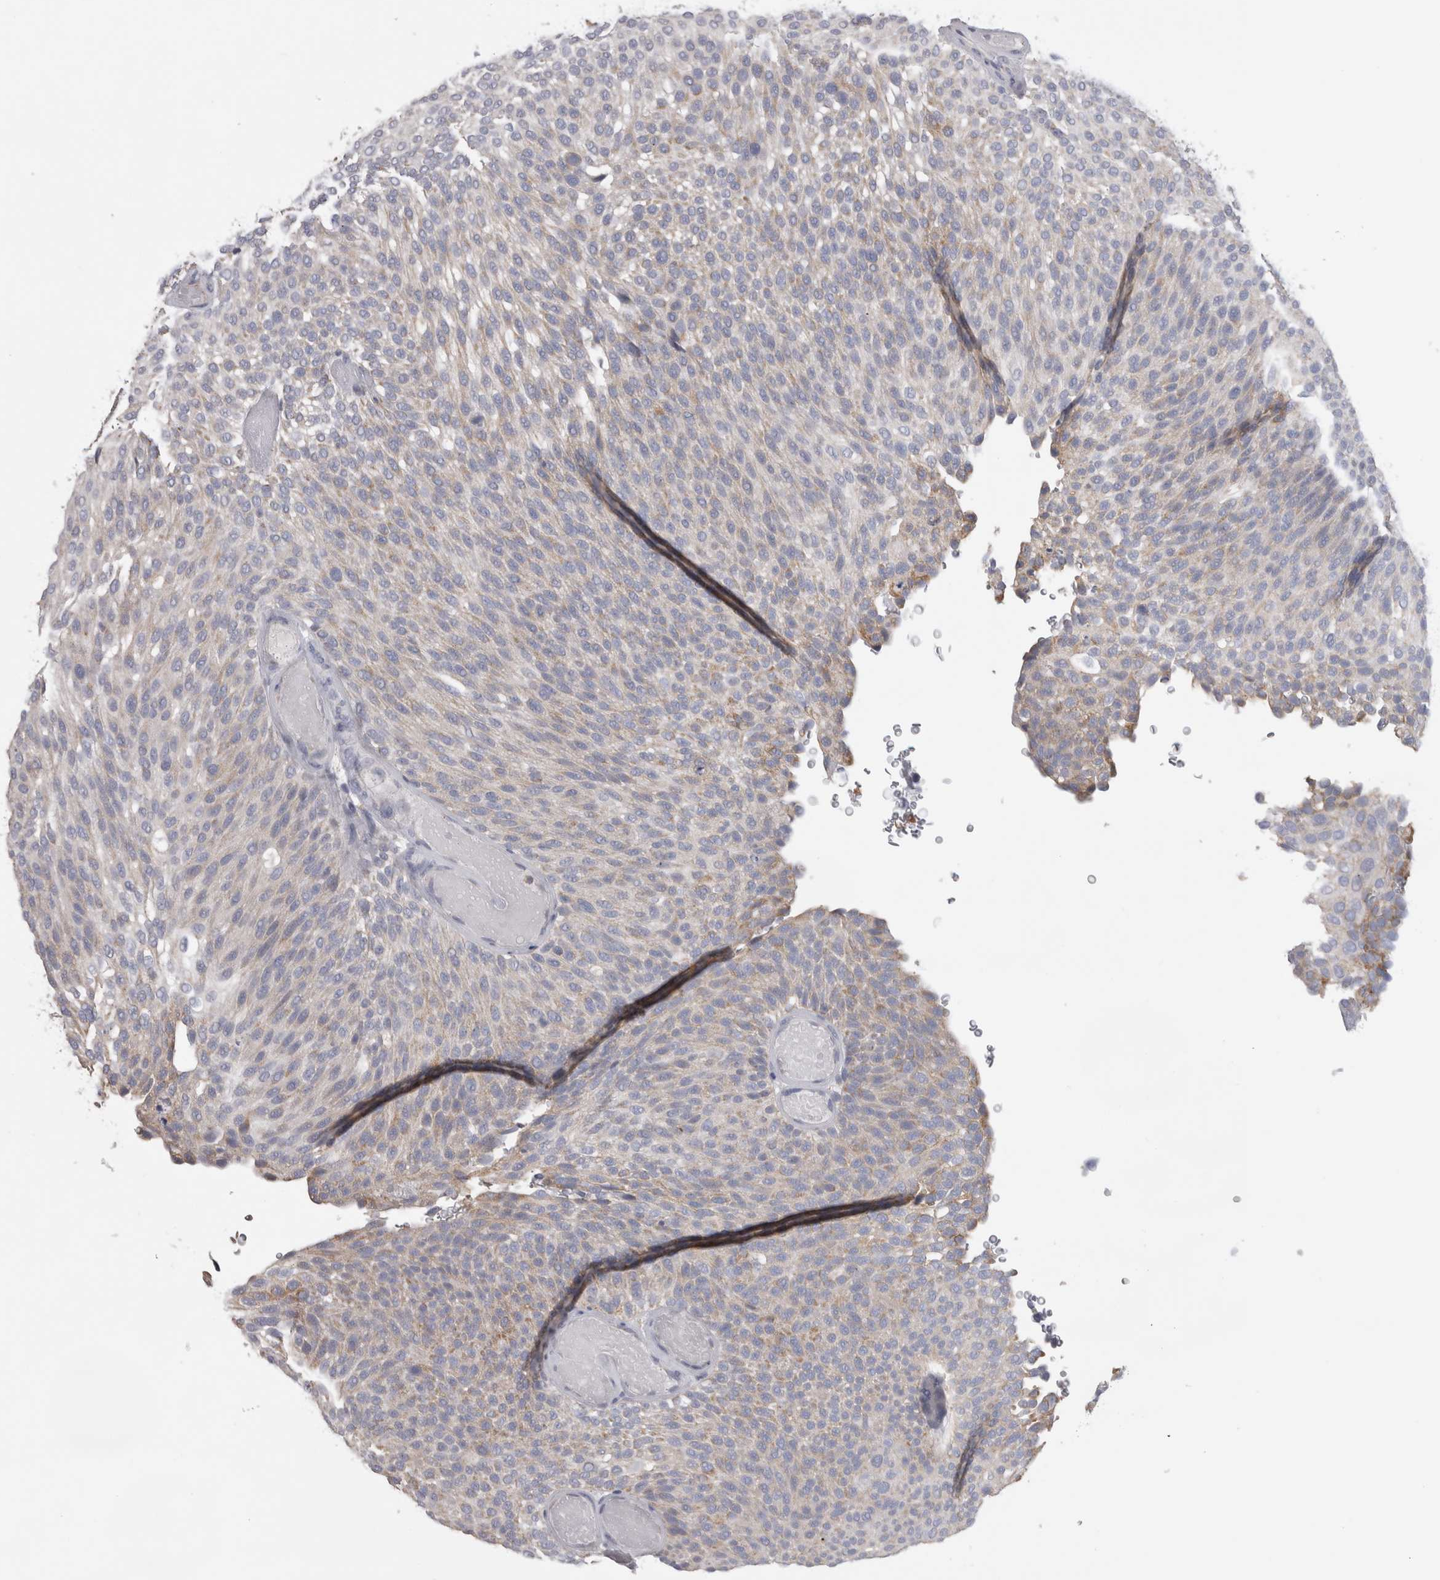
{"staining": {"intensity": "weak", "quantity": "<25%", "location": "cytoplasmic/membranous"}, "tissue": "urothelial cancer", "cell_type": "Tumor cells", "image_type": "cancer", "snomed": [{"axis": "morphology", "description": "Urothelial carcinoma, Low grade"}, {"axis": "topography", "description": "Urinary bladder"}], "caption": "High magnification brightfield microscopy of urothelial cancer stained with DAB (brown) and counterstained with hematoxylin (blue): tumor cells show no significant expression.", "gene": "DHRS4", "patient": {"sex": "male", "age": 78}}